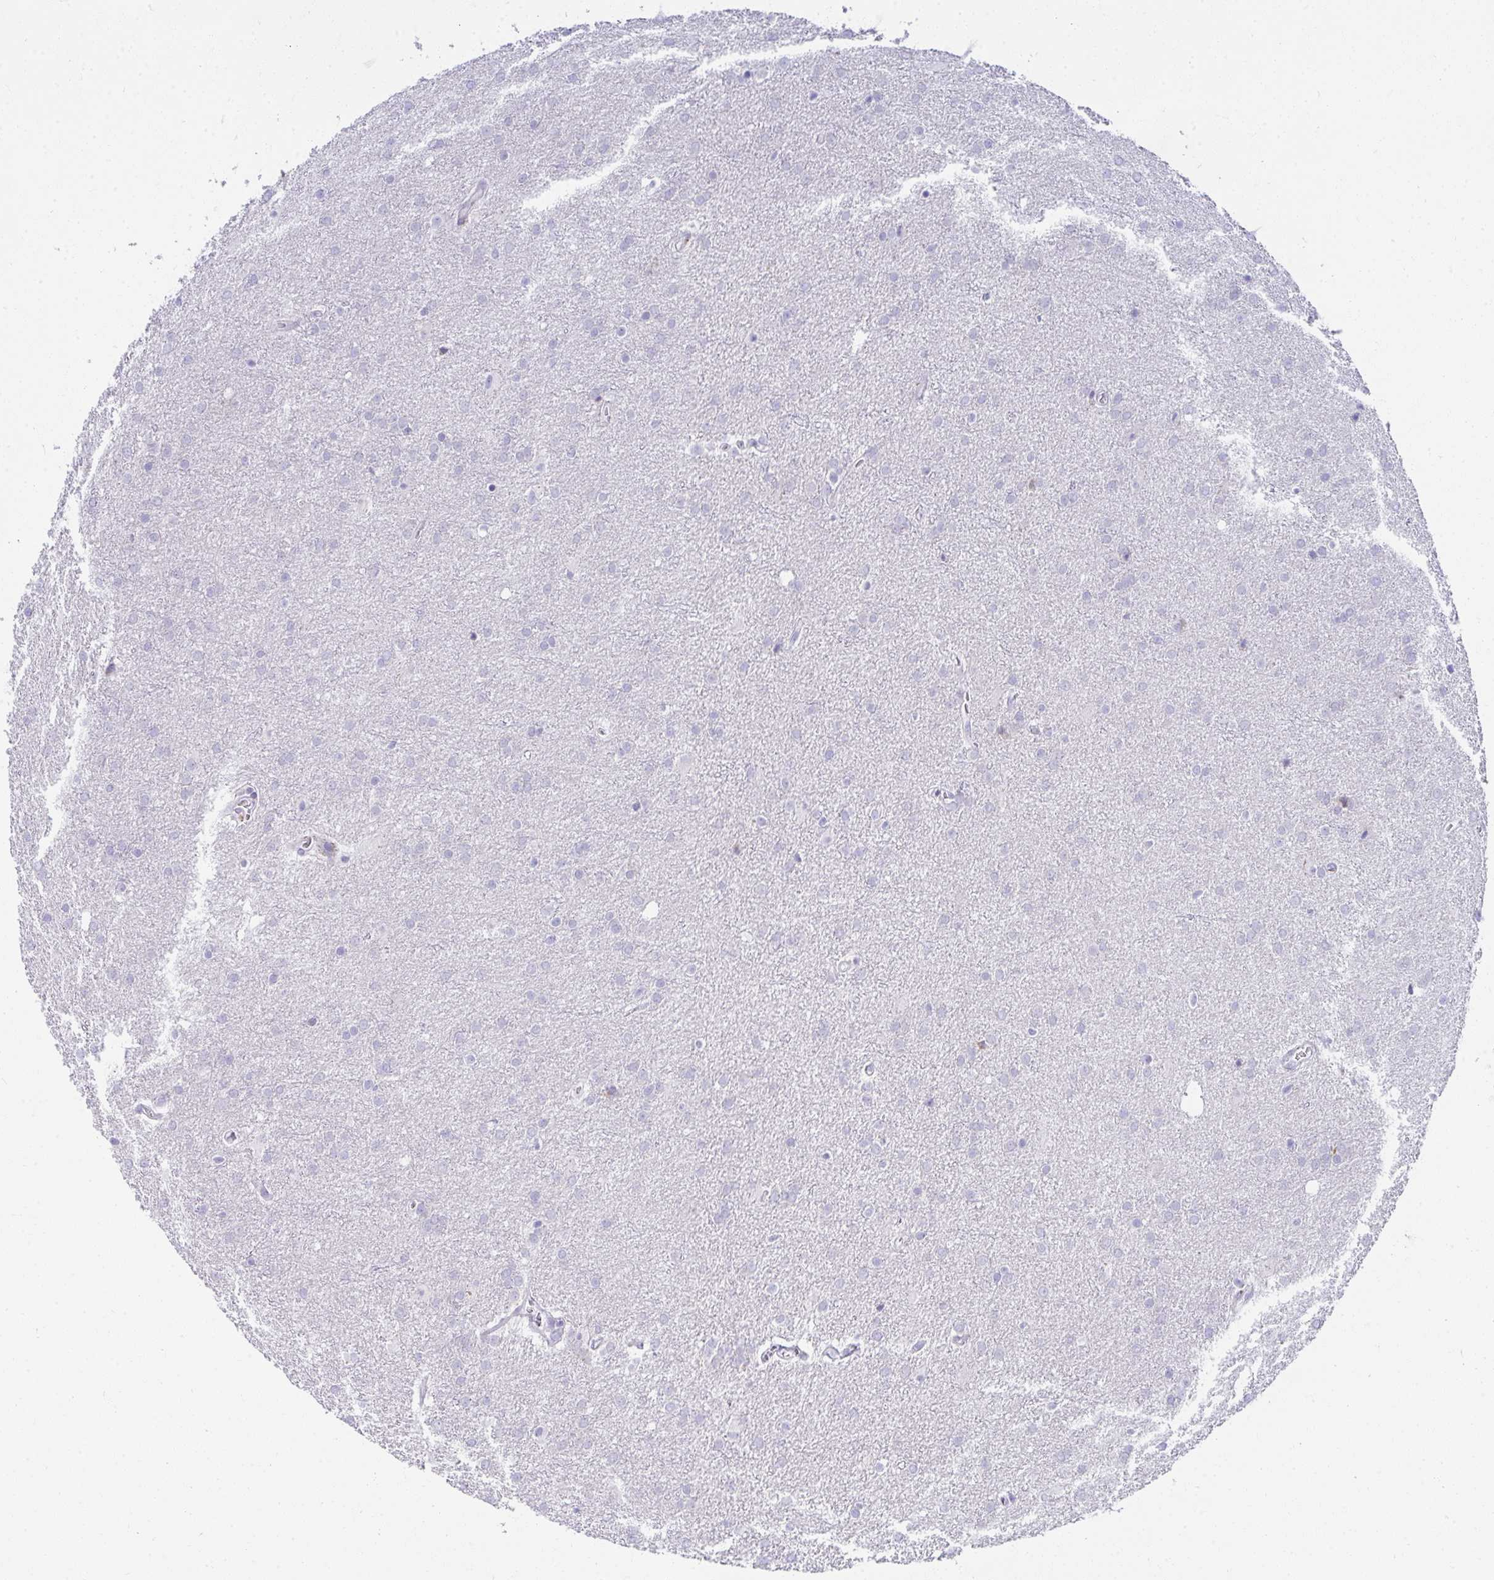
{"staining": {"intensity": "negative", "quantity": "none", "location": "none"}, "tissue": "glioma", "cell_type": "Tumor cells", "image_type": "cancer", "snomed": [{"axis": "morphology", "description": "Glioma, malignant, Low grade"}, {"axis": "topography", "description": "Brain"}], "caption": "Immunohistochemistry (IHC) of malignant low-grade glioma reveals no staining in tumor cells. The staining was performed using DAB to visualize the protein expression in brown, while the nuclei were stained in blue with hematoxylin (Magnification: 20x).", "gene": "FASLG", "patient": {"sex": "female", "age": 32}}